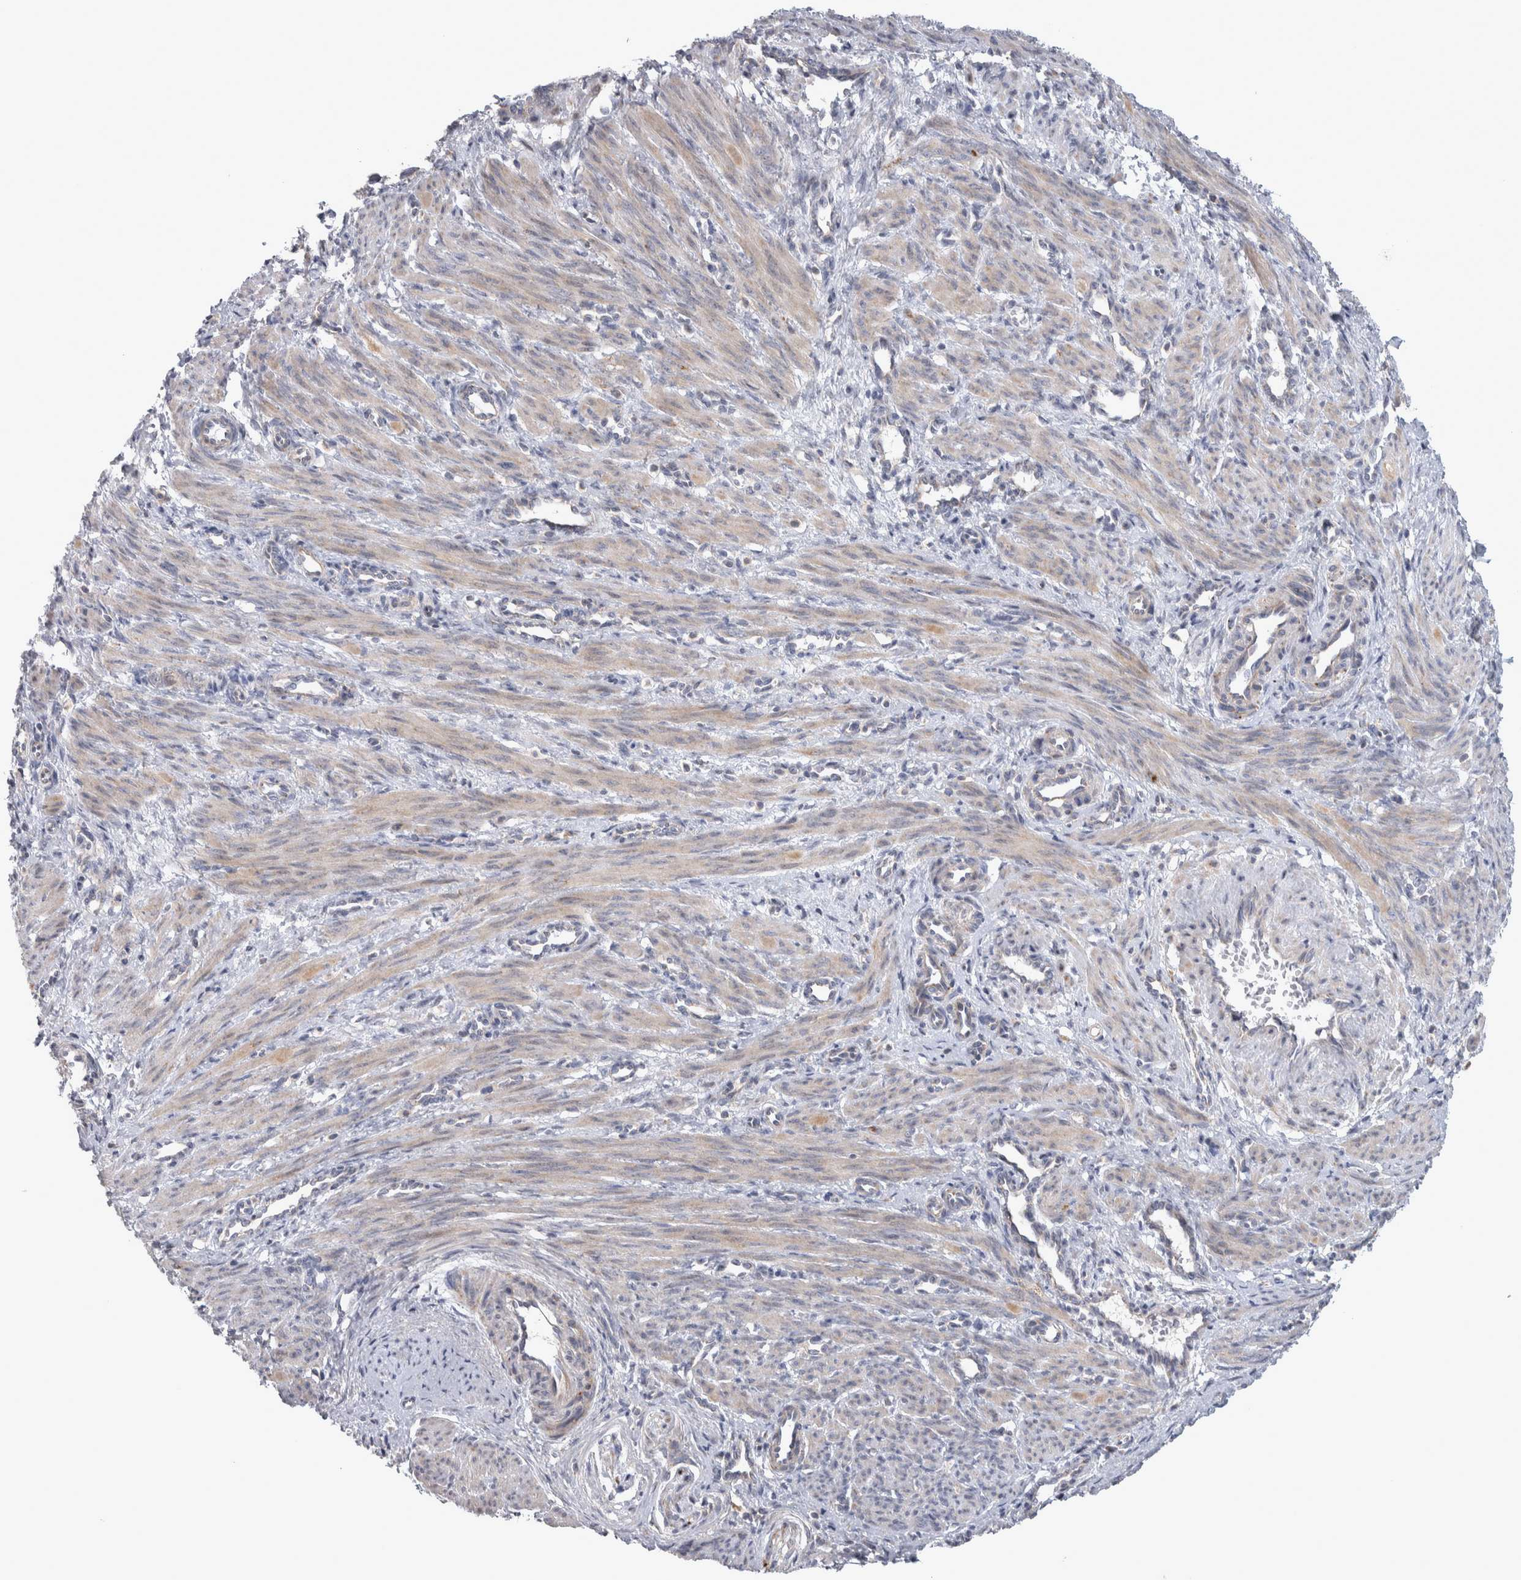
{"staining": {"intensity": "weak", "quantity": "25%-75%", "location": "cytoplasmic/membranous"}, "tissue": "smooth muscle", "cell_type": "Smooth muscle cells", "image_type": "normal", "snomed": [{"axis": "morphology", "description": "Normal tissue, NOS"}, {"axis": "topography", "description": "Endometrium"}], "caption": "Smooth muscle stained with a brown dye exhibits weak cytoplasmic/membranous positive positivity in about 25%-75% of smooth muscle cells.", "gene": "SCO1", "patient": {"sex": "female", "age": 33}}